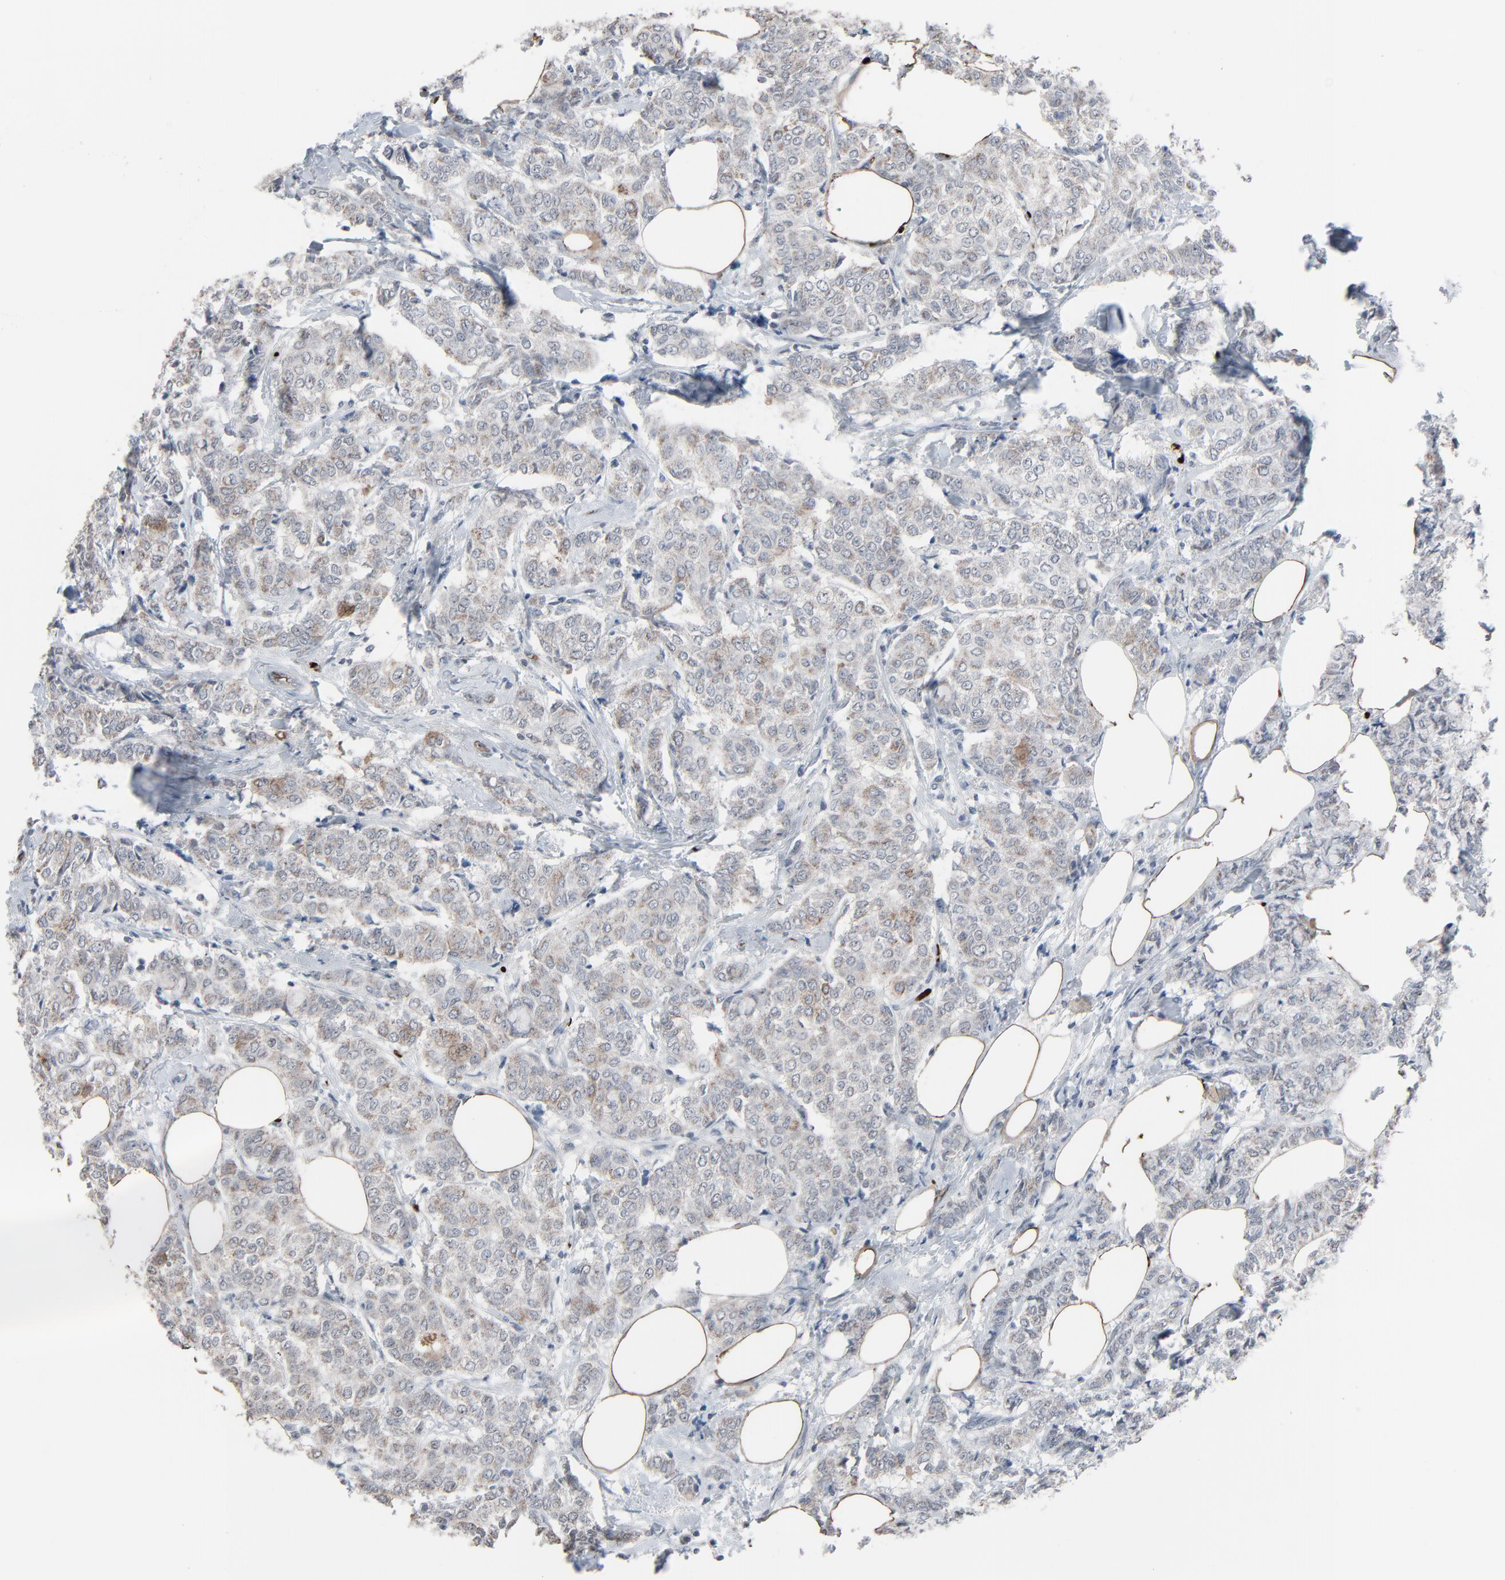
{"staining": {"intensity": "weak", "quantity": ">75%", "location": "cytoplasmic/membranous"}, "tissue": "breast cancer", "cell_type": "Tumor cells", "image_type": "cancer", "snomed": [{"axis": "morphology", "description": "Lobular carcinoma"}, {"axis": "topography", "description": "Breast"}], "caption": "Brown immunohistochemical staining in breast lobular carcinoma reveals weak cytoplasmic/membranous staining in approximately >75% of tumor cells.", "gene": "SAGE1", "patient": {"sex": "female", "age": 60}}